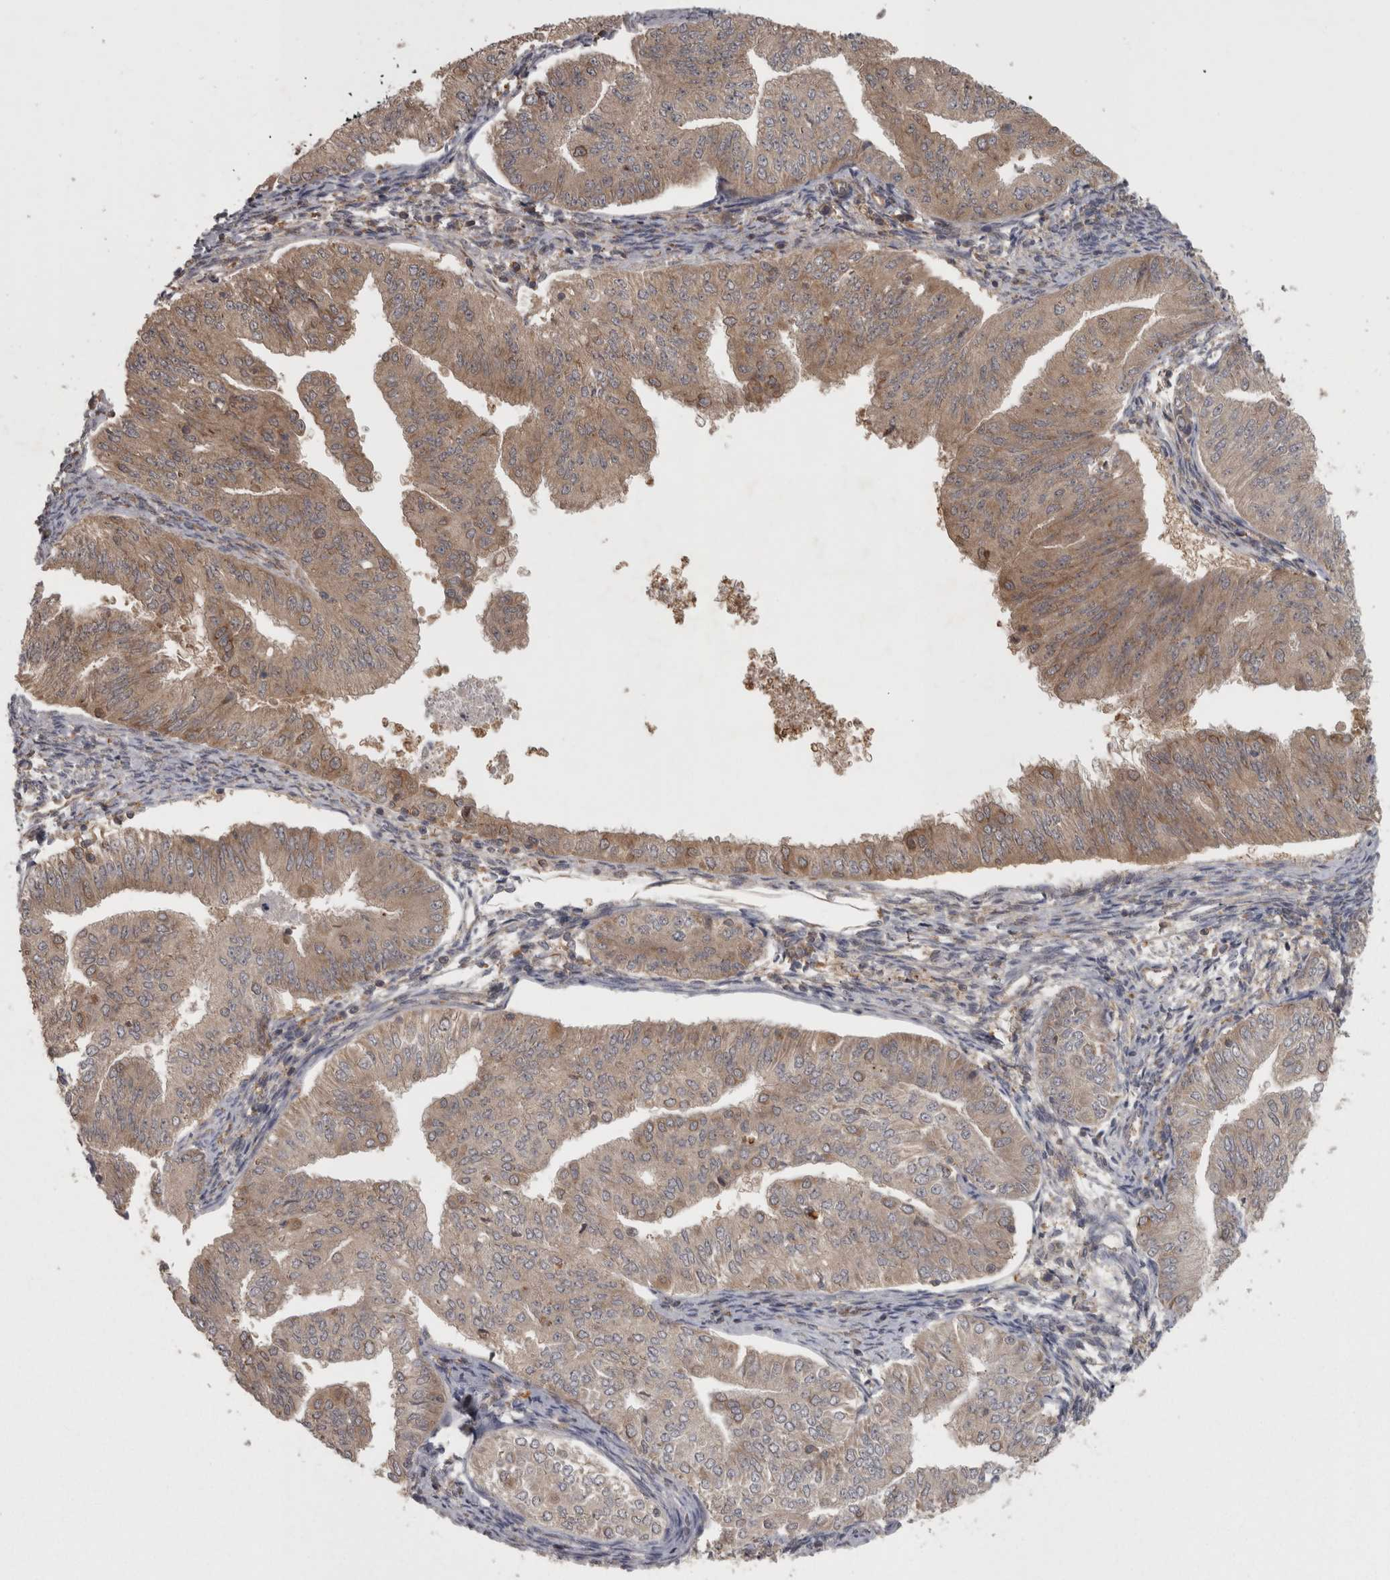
{"staining": {"intensity": "moderate", "quantity": ">75%", "location": "cytoplasmic/membranous"}, "tissue": "endometrial cancer", "cell_type": "Tumor cells", "image_type": "cancer", "snomed": [{"axis": "morphology", "description": "Normal tissue, NOS"}, {"axis": "morphology", "description": "Adenocarcinoma, NOS"}, {"axis": "topography", "description": "Endometrium"}], "caption": "DAB immunohistochemical staining of endometrial cancer reveals moderate cytoplasmic/membranous protein staining in approximately >75% of tumor cells.", "gene": "MICU3", "patient": {"sex": "female", "age": 53}}